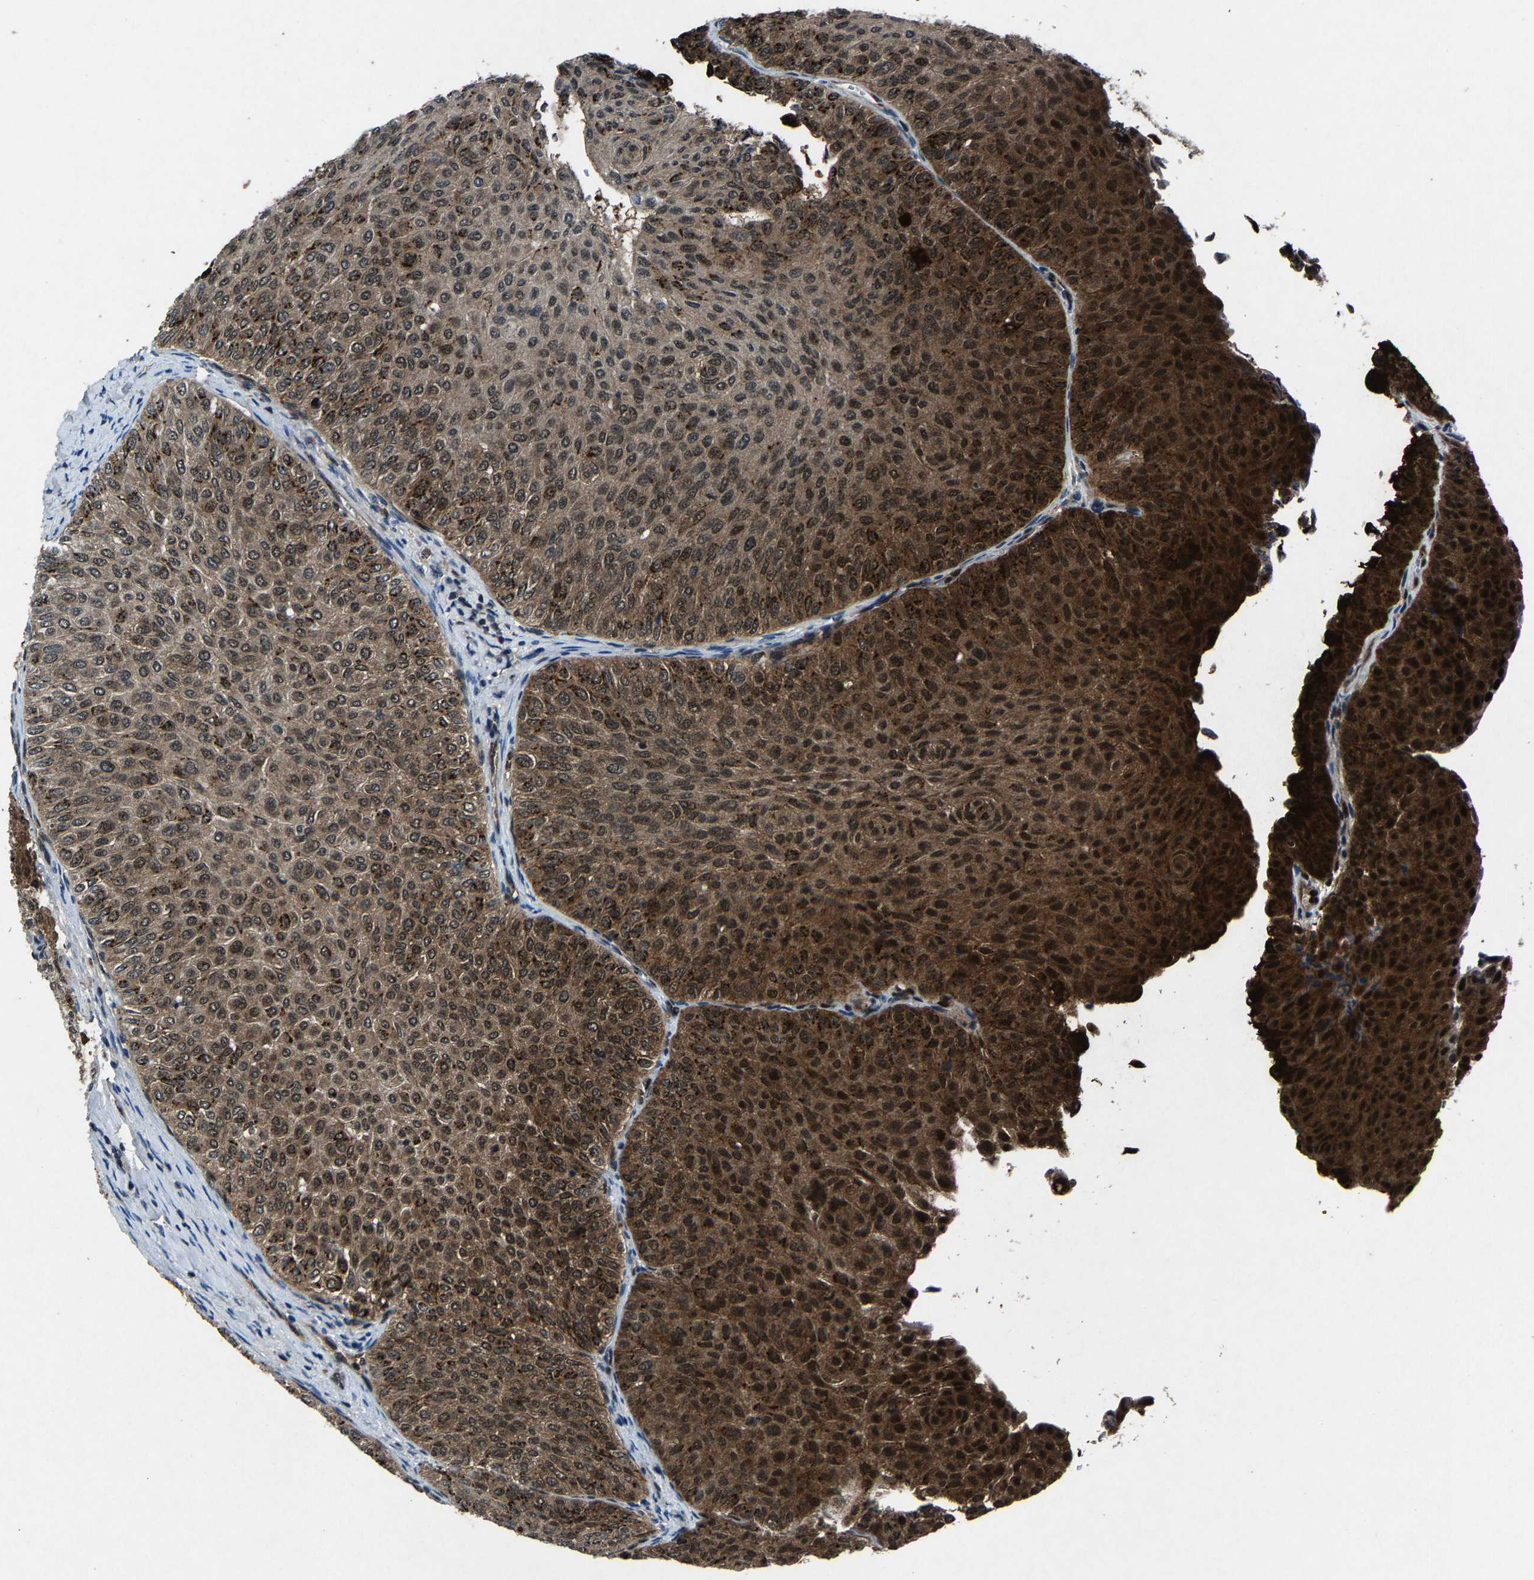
{"staining": {"intensity": "moderate", "quantity": ">75%", "location": "cytoplasmic/membranous,nuclear"}, "tissue": "urothelial cancer", "cell_type": "Tumor cells", "image_type": "cancer", "snomed": [{"axis": "morphology", "description": "Urothelial carcinoma, Low grade"}, {"axis": "topography", "description": "Urinary bladder"}], "caption": "Tumor cells exhibit medium levels of moderate cytoplasmic/membranous and nuclear positivity in approximately >75% of cells in human urothelial carcinoma (low-grade). (DAB (3,3'-diaminobenzidine) = brown stain, brightfield microscopy at high magnification).", "gene": "ATXN3", "patient": {"sex": "male", "age": 78}}